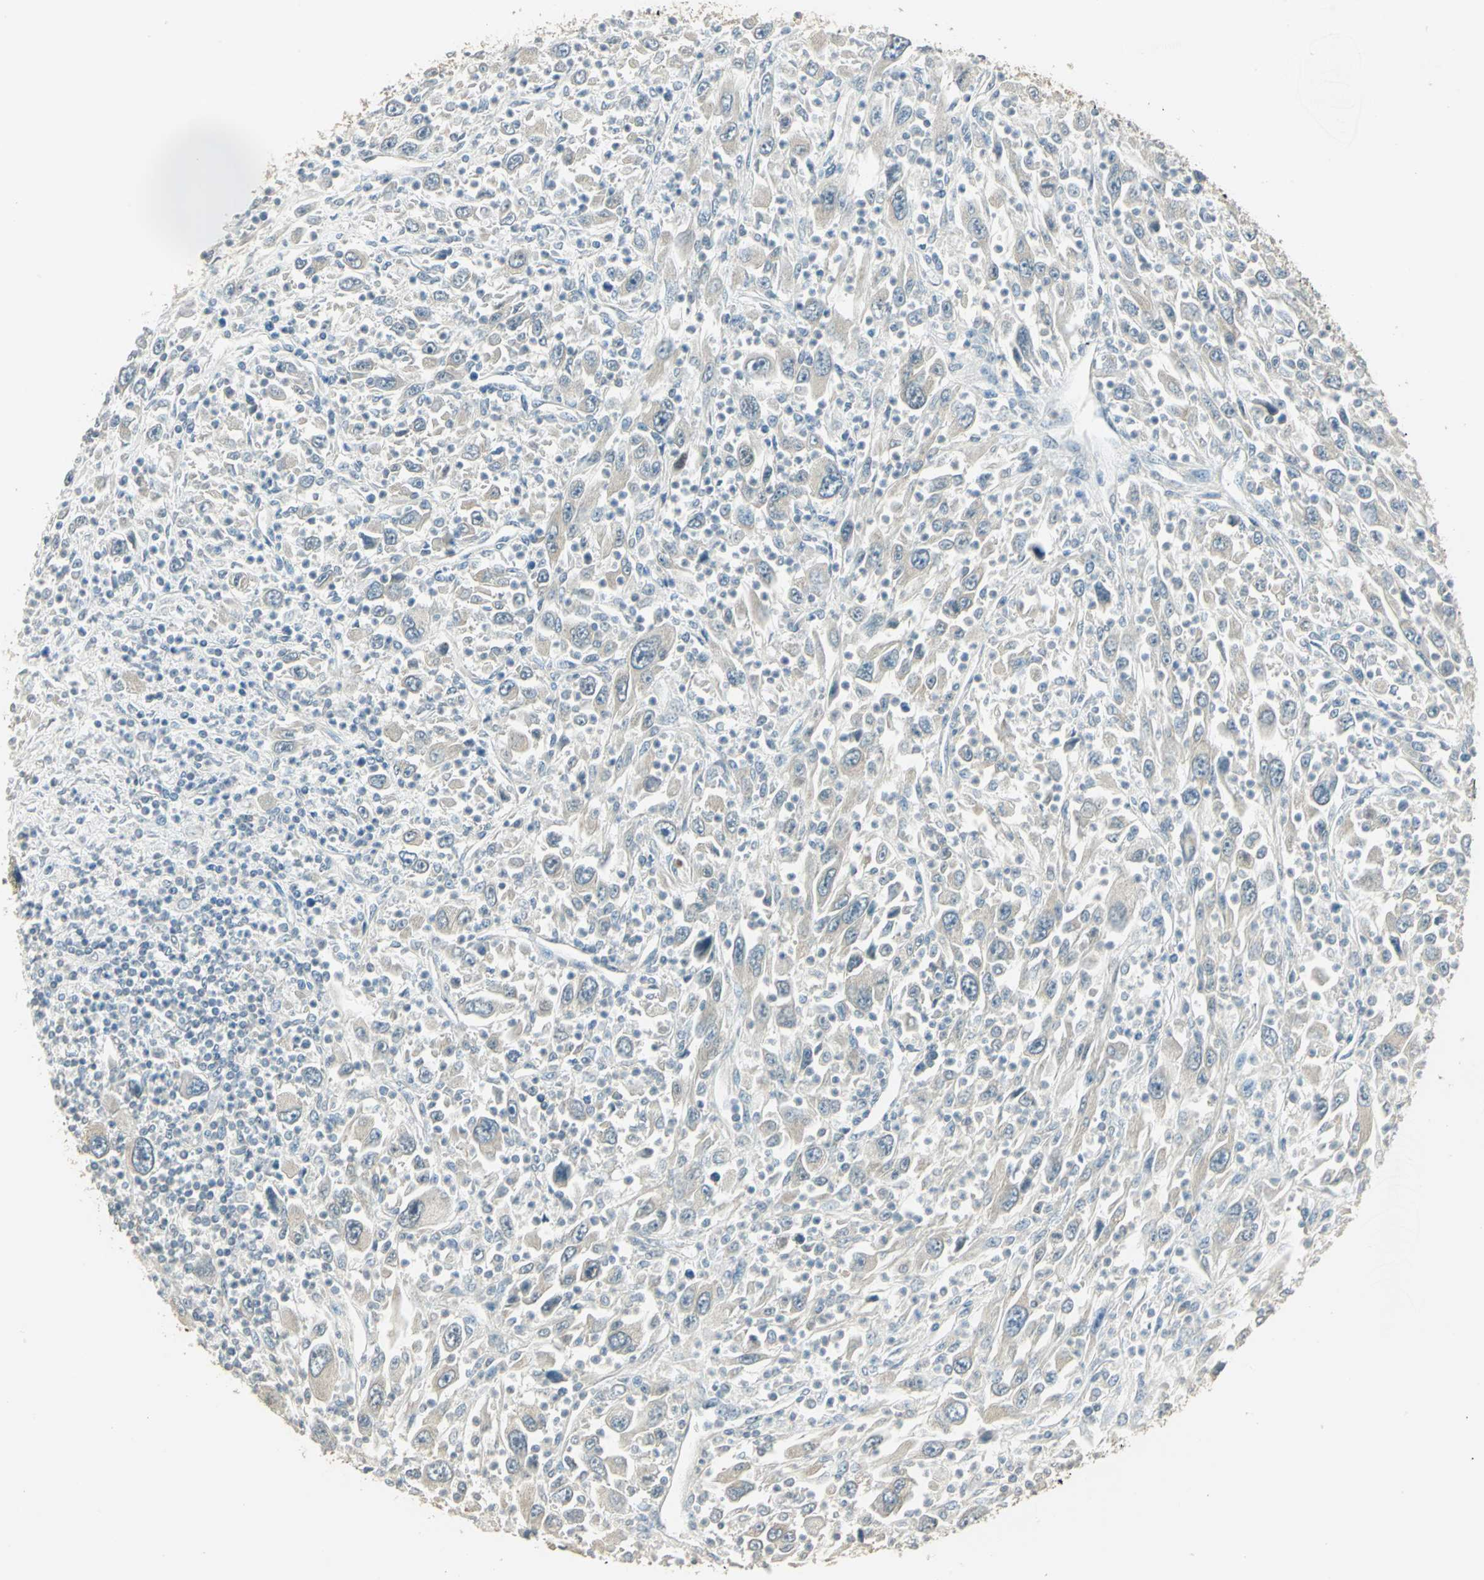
{"staining": {"intensity": "weak", "quantity": "25%-75%", "location": "cytoplasmic/membranous"}, "tissue": "melanoma", "cell_type": "Tumor cells", "image_type": "cancer", "snomed": [{"axis": "morphology", "description": "Malignant melanoma, Metastatic site"}, {"axis": "topography", "description": "Skin"}], "caption": "Immunohistochemistry (IHC) staining of melanoma, which shows low levels of weak cytoplasmic/membranous expression in approximately 25%-75% of tumor cells indicating weak cytoplasmic/membranous protein positivity. The staining was performed using DAB (brown) for protein detection and nuclei were counterstained in hematoxylin (blue).", "gene": "SHC2", "patient": {"sex": "female", "age": 56}}